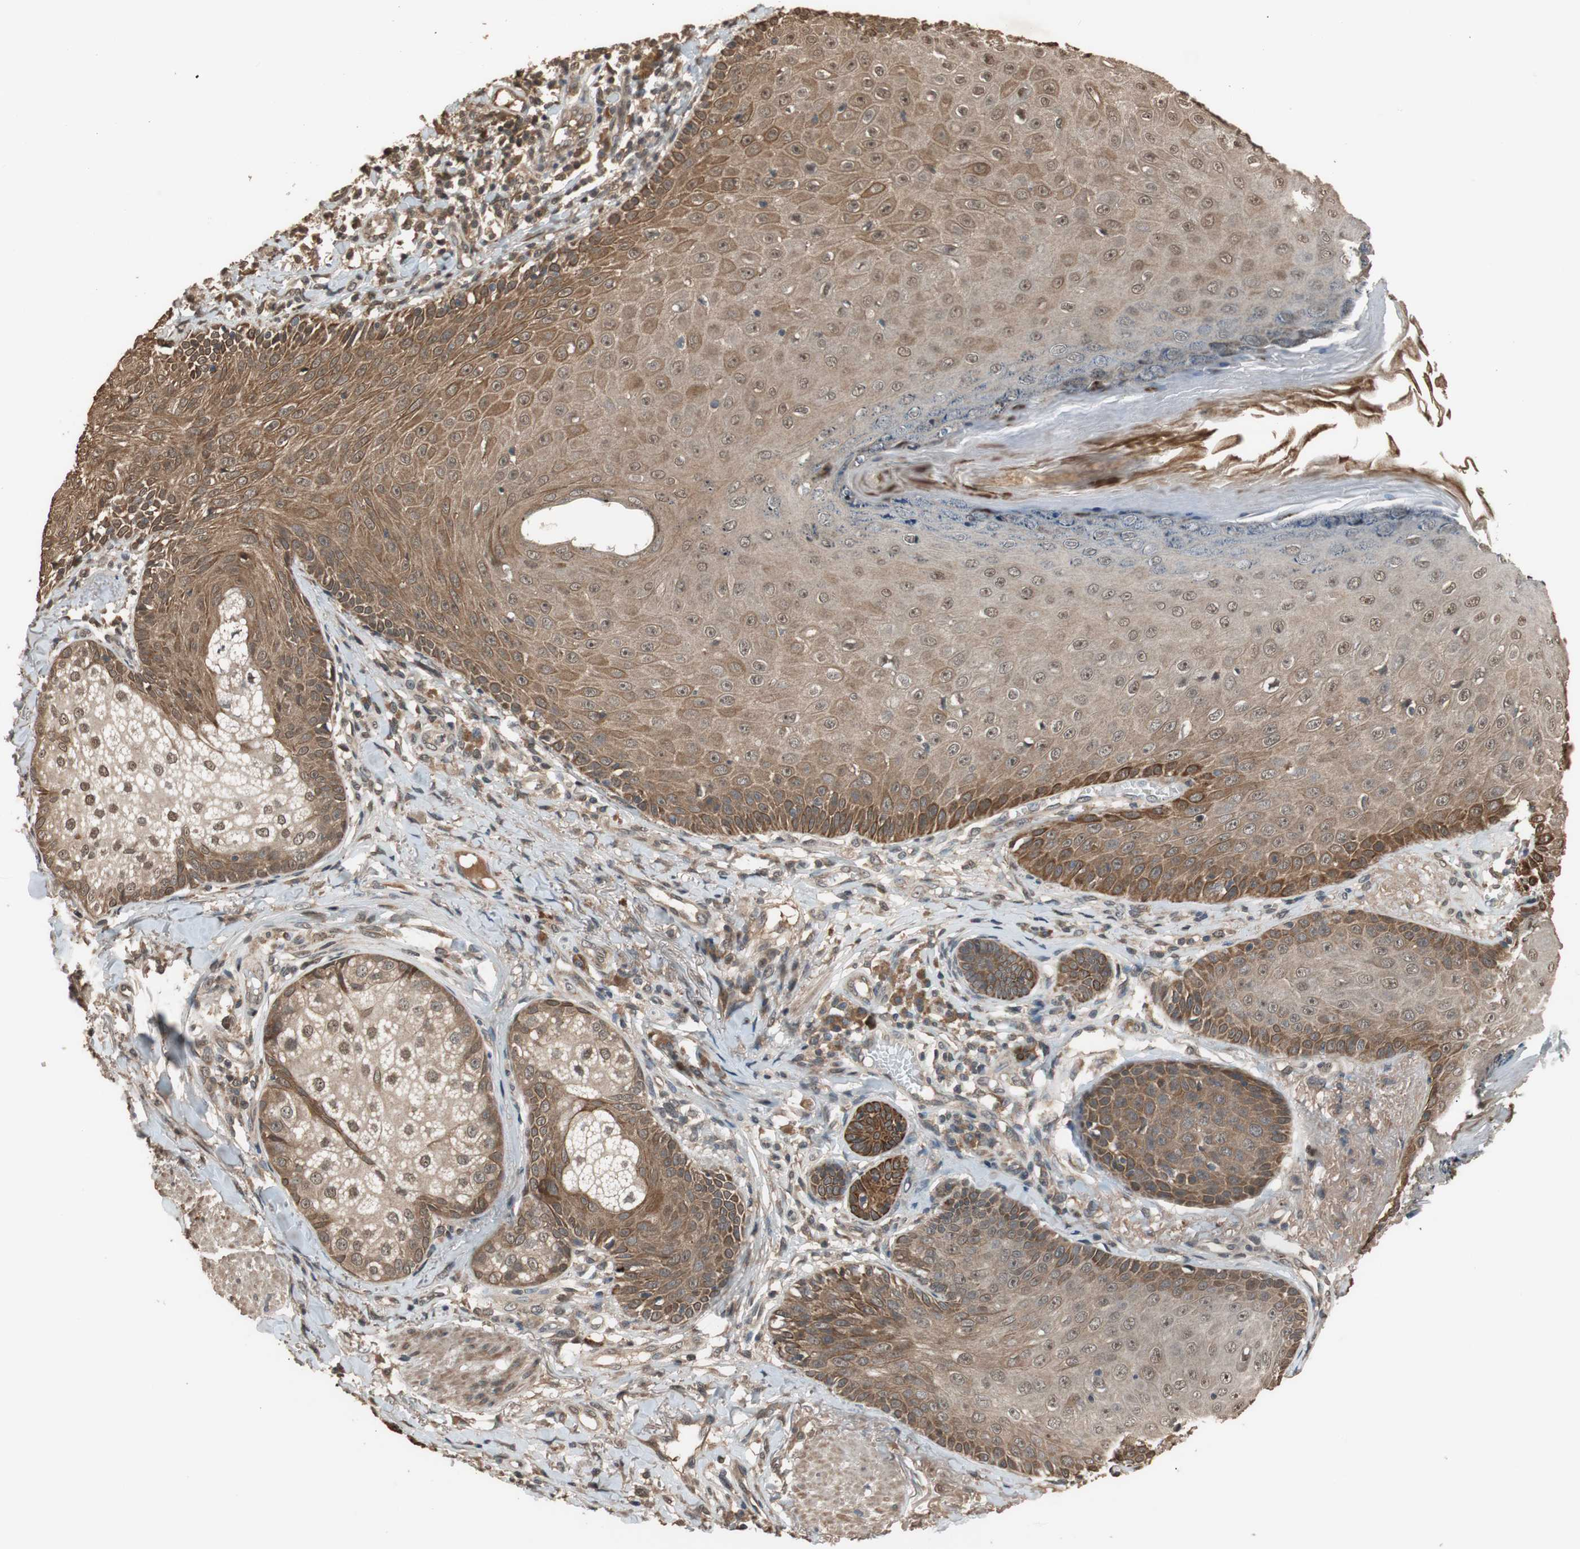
{"staining": {"intensity": "moderate", "quantity": ">75%", "location": "cytoplasmic/membranous"}, "tissue": "skin cancer", "cell_type": "Tumor cells", "image_type": "cancer", "snomed": [{"axis": "morphology", "description": "Normal tissue, NOS"}, {"axis": "morphology", "description": "Basal cell carcinoma"}, {"axis": "topography", "description": "Skin"}], "caption": "This photomicrograph demonstrates basal cell carcinoma (skin) stained with IHC to label a protein in brown. The cytoplasmic/membranous of tumor cells show moderate positivity for the protein. Nuclei are counter-stained blue.", "gene": "TMEM230", "patient": {"sex": "male", "age": 52}}